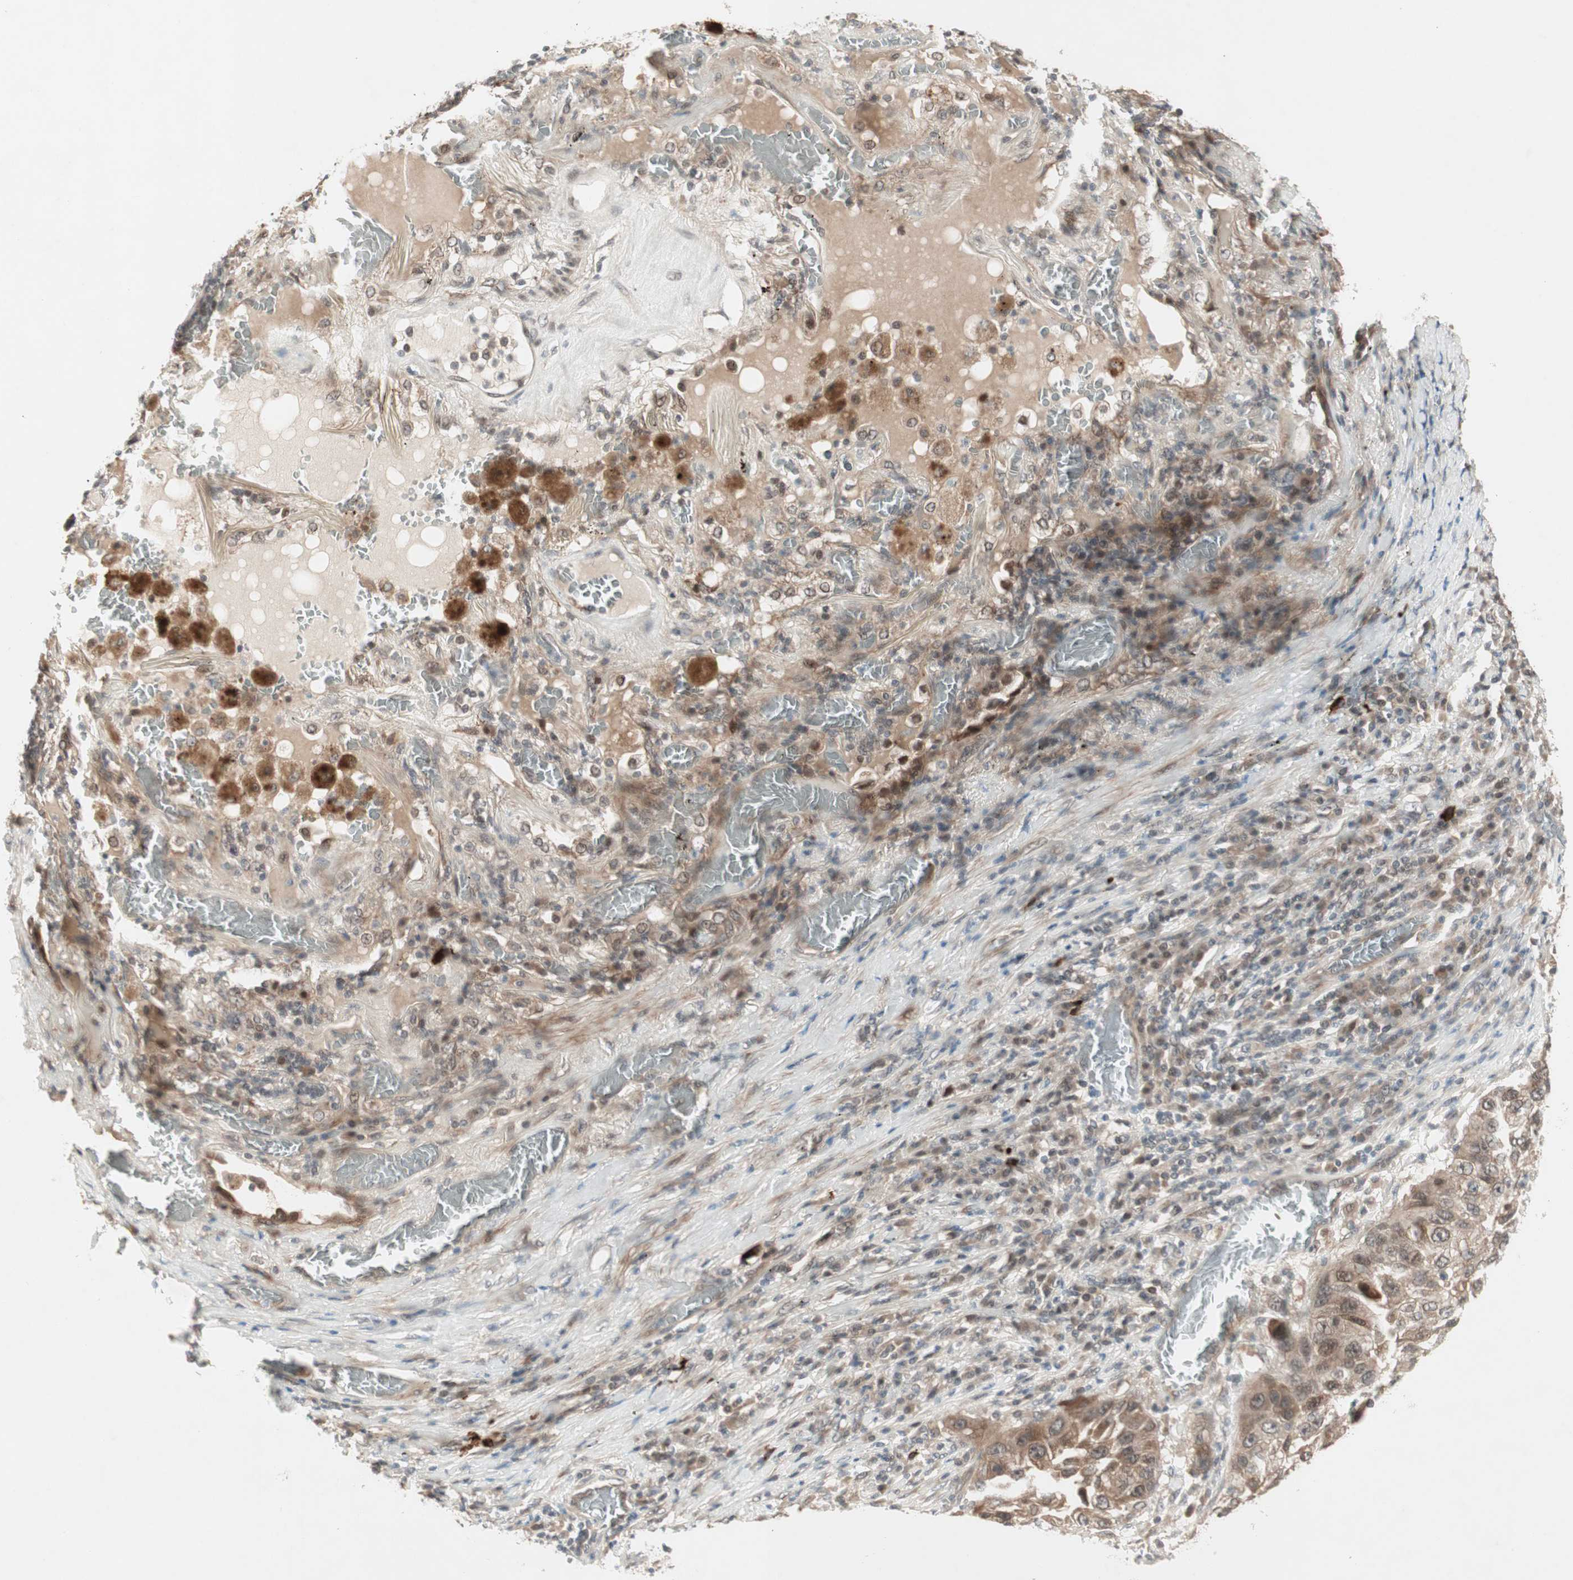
{"staining": {"intensity": "moderate", "quantity": ">75%", "location": "cytoplasmic/membranous"}, "tissue": "lung cancer", "cell_type": "Tumor cells", "image_type": "cancer", "snomed": [{"axis": "morphology", "description": "Squamous cell carcinoma, NOS"}, {"axis": "topography", "description": "Lung"}], "caption": "Lung cancer stained for a protein reveals moderate cytoplasmic/membranous positivity in tumor cells.", "gene": "PGBD1", "patient": {"sex": "male", "age": 57}}